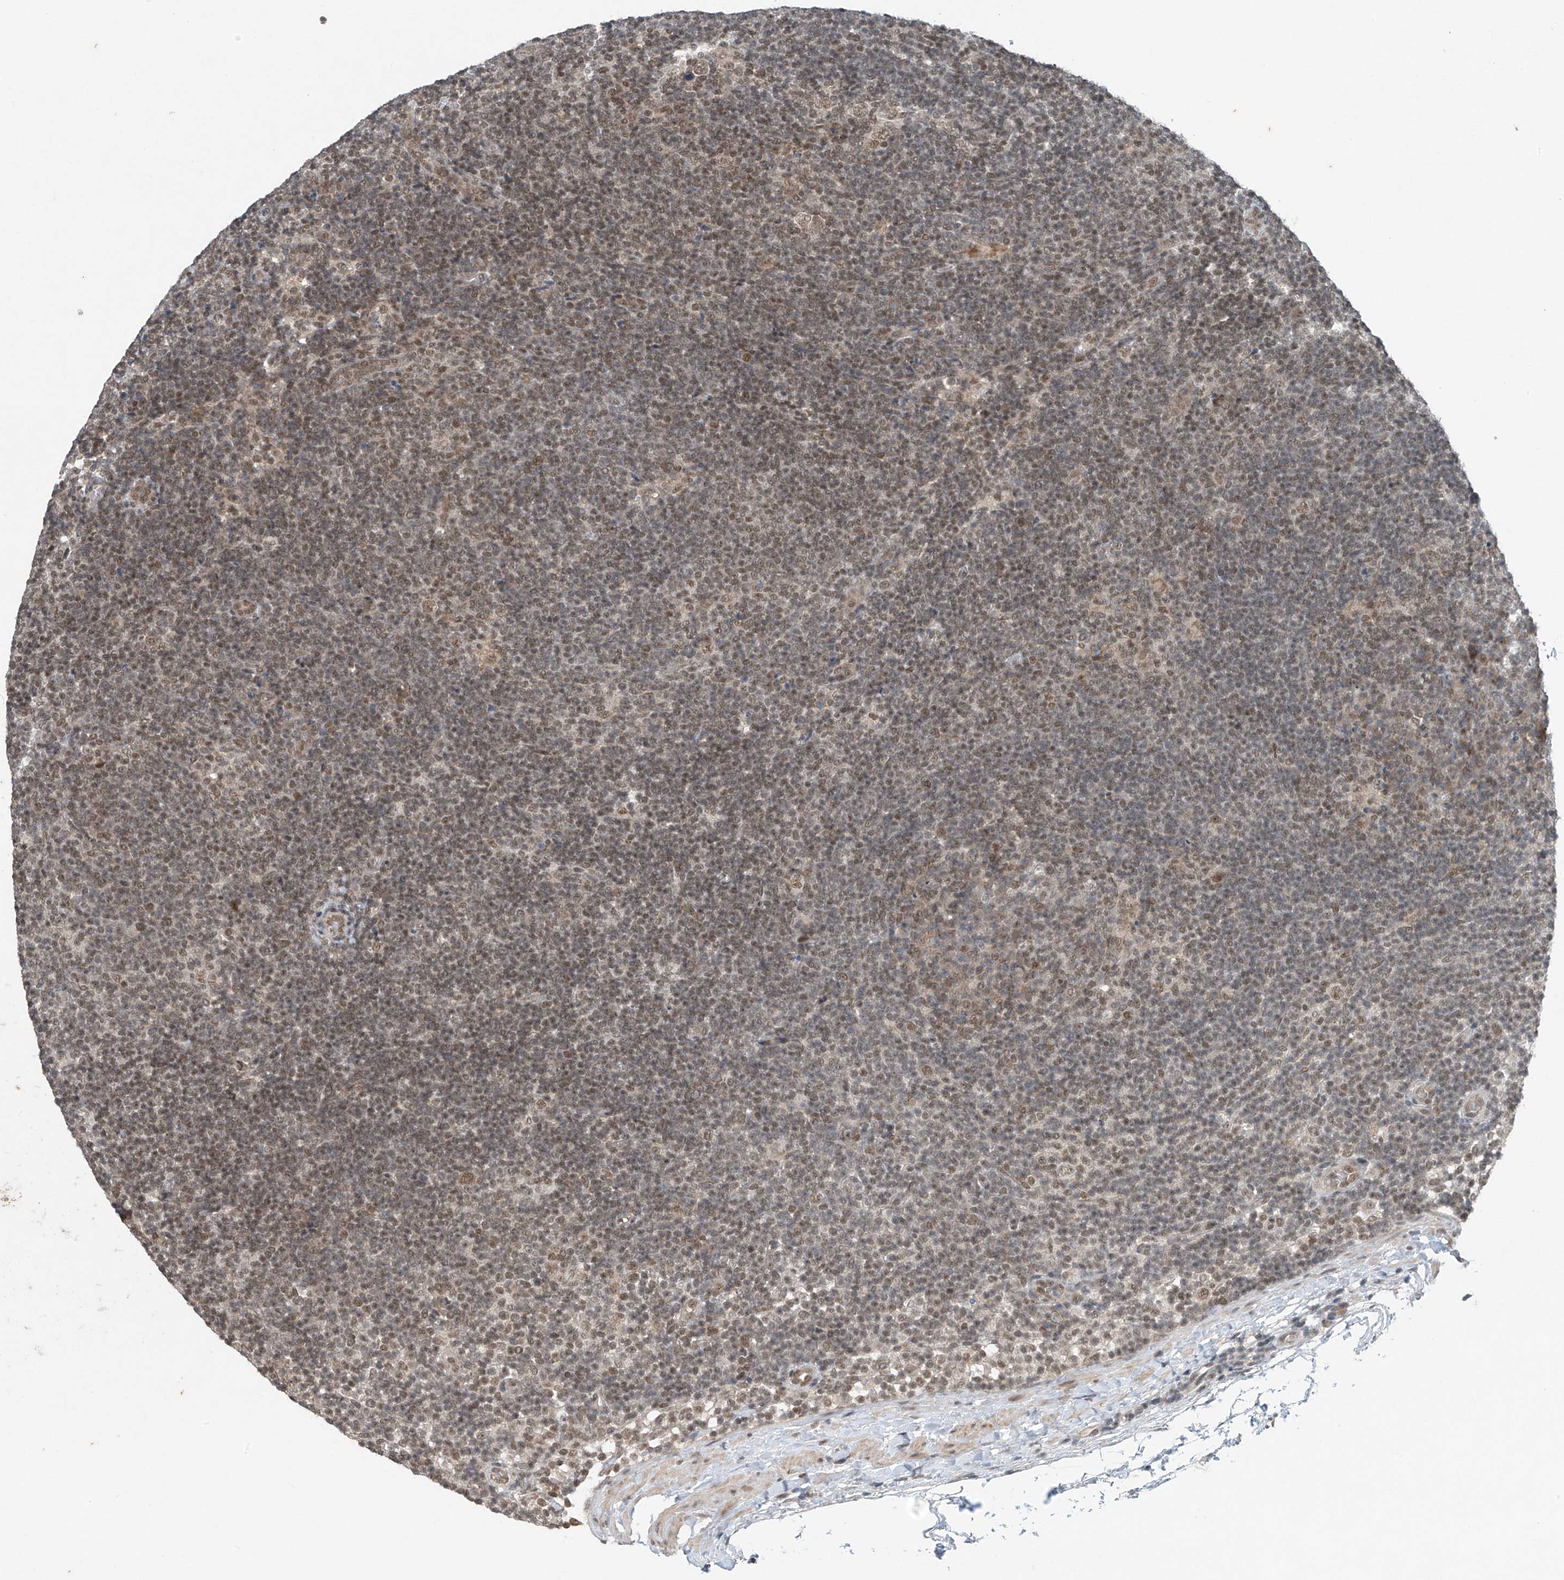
{"staining": {"intensity": "moderate", "quantity": ">75%", "location": "nuclear"}, "tissue": "lymphoma", "cell_type": "Tumor cells", "image_type": "cancer", "snomed": [{"axis": "morphology", "description": "Hodgkin's disease, NOS"}, {"axis": "topography", "description": "Lymph node"}], "caption": "Hodgkin's disease stained with a brown dye demonstrates moderate nuclear positive staining in approximately >75% of tumor cells.", "gene": "TAF8", "patient": {"sex": "female", "age": 57}}